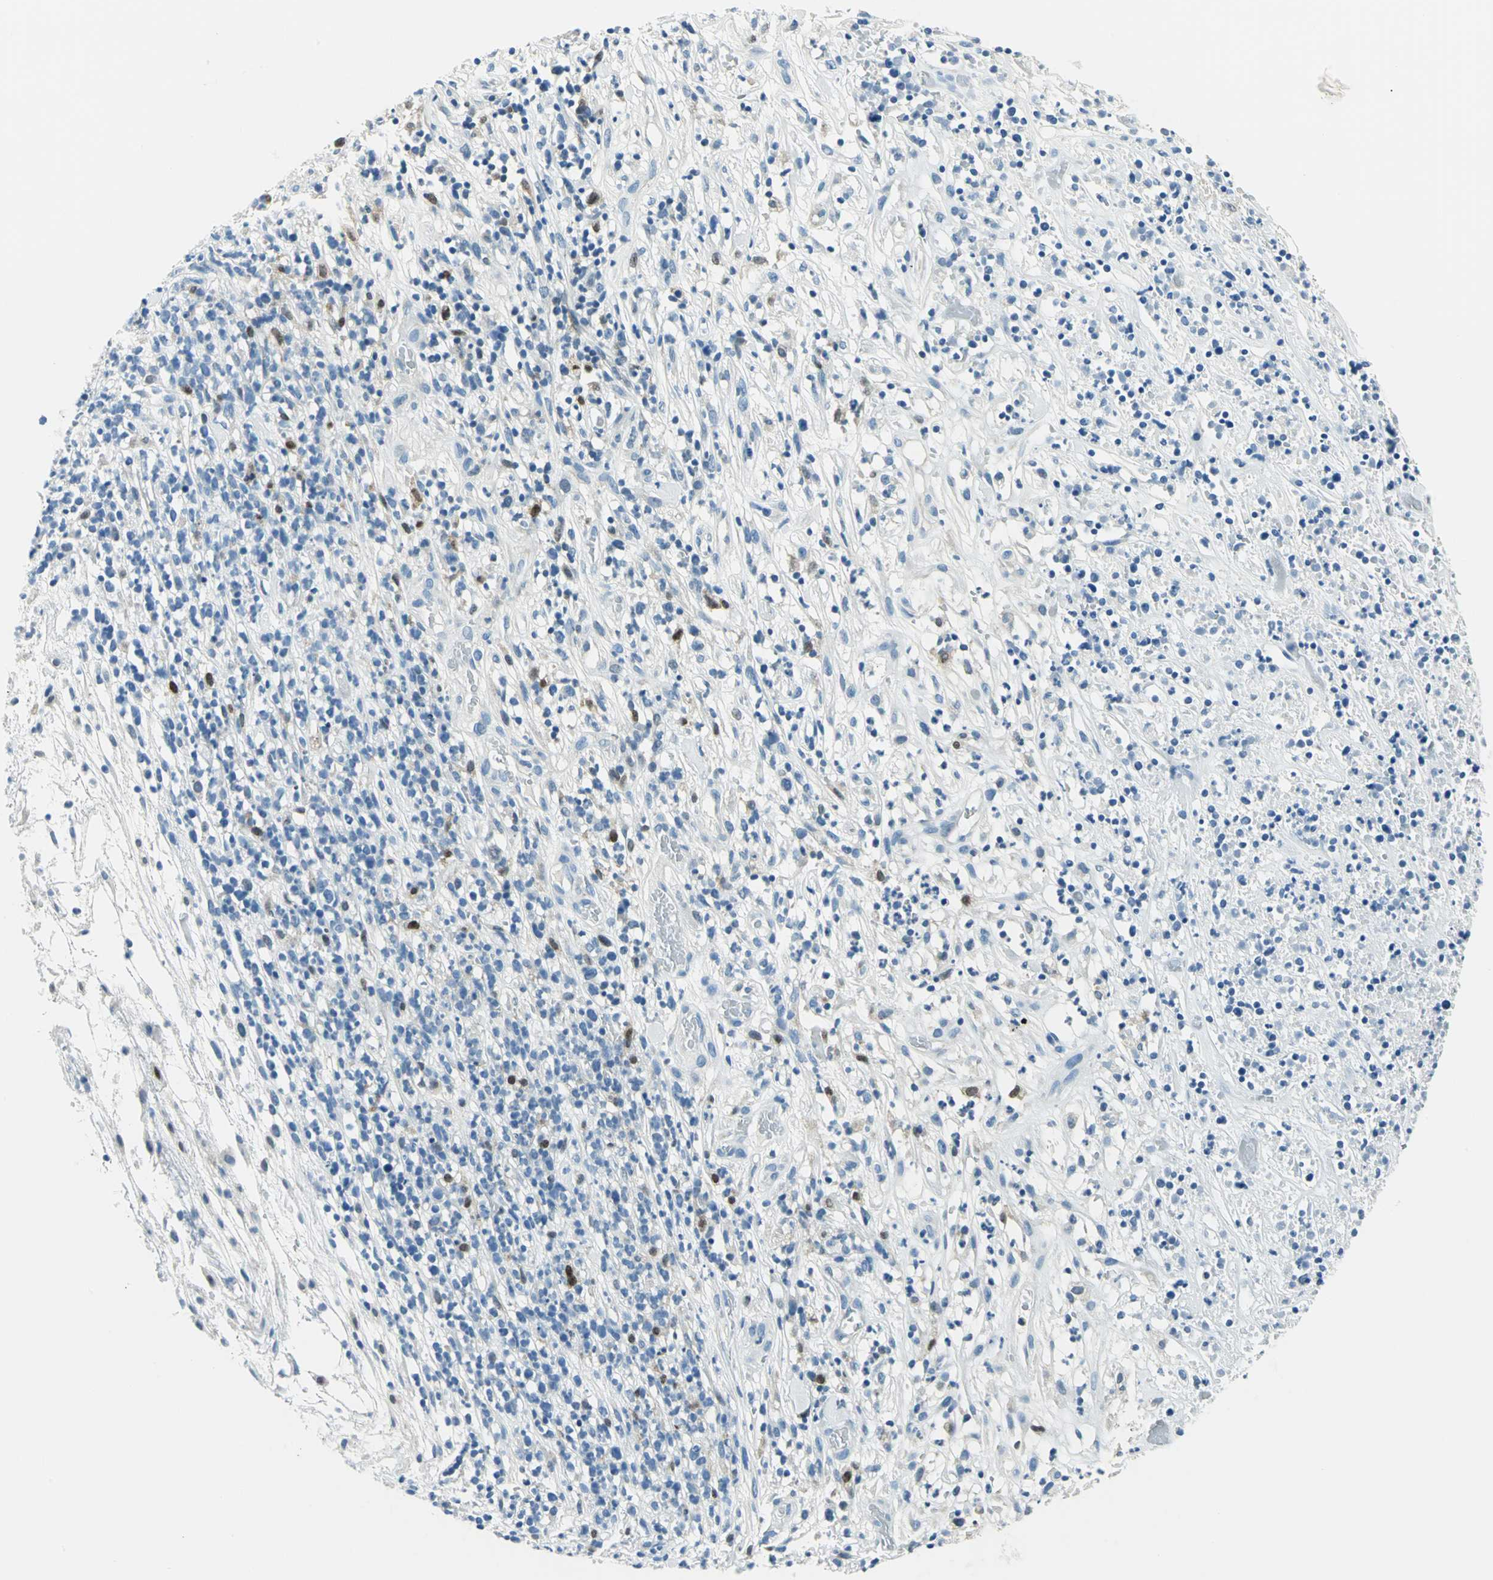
{"staining": {"intensity": "negative", "quantity": "none", "location": "none"}, "tissue": "lymphoma", "cell_type": "Tumor cells", "image_type": "cancer", "snomed": [{"axis": "morphology", "description": "Malignant lymphoma, non-Hodgkin's type, High grade"}, {"axis": "topography", "description": "Lymph node"}], "caption": "High power microscopy photomicrograph of an IHC photomicrograph of high-grade malignant lymphoma, non-Hodgkin's type, revealing no significant expression in tumor cells.", "gene": "AKR1A1", "patient": {"sex": "female", "age": 73}}